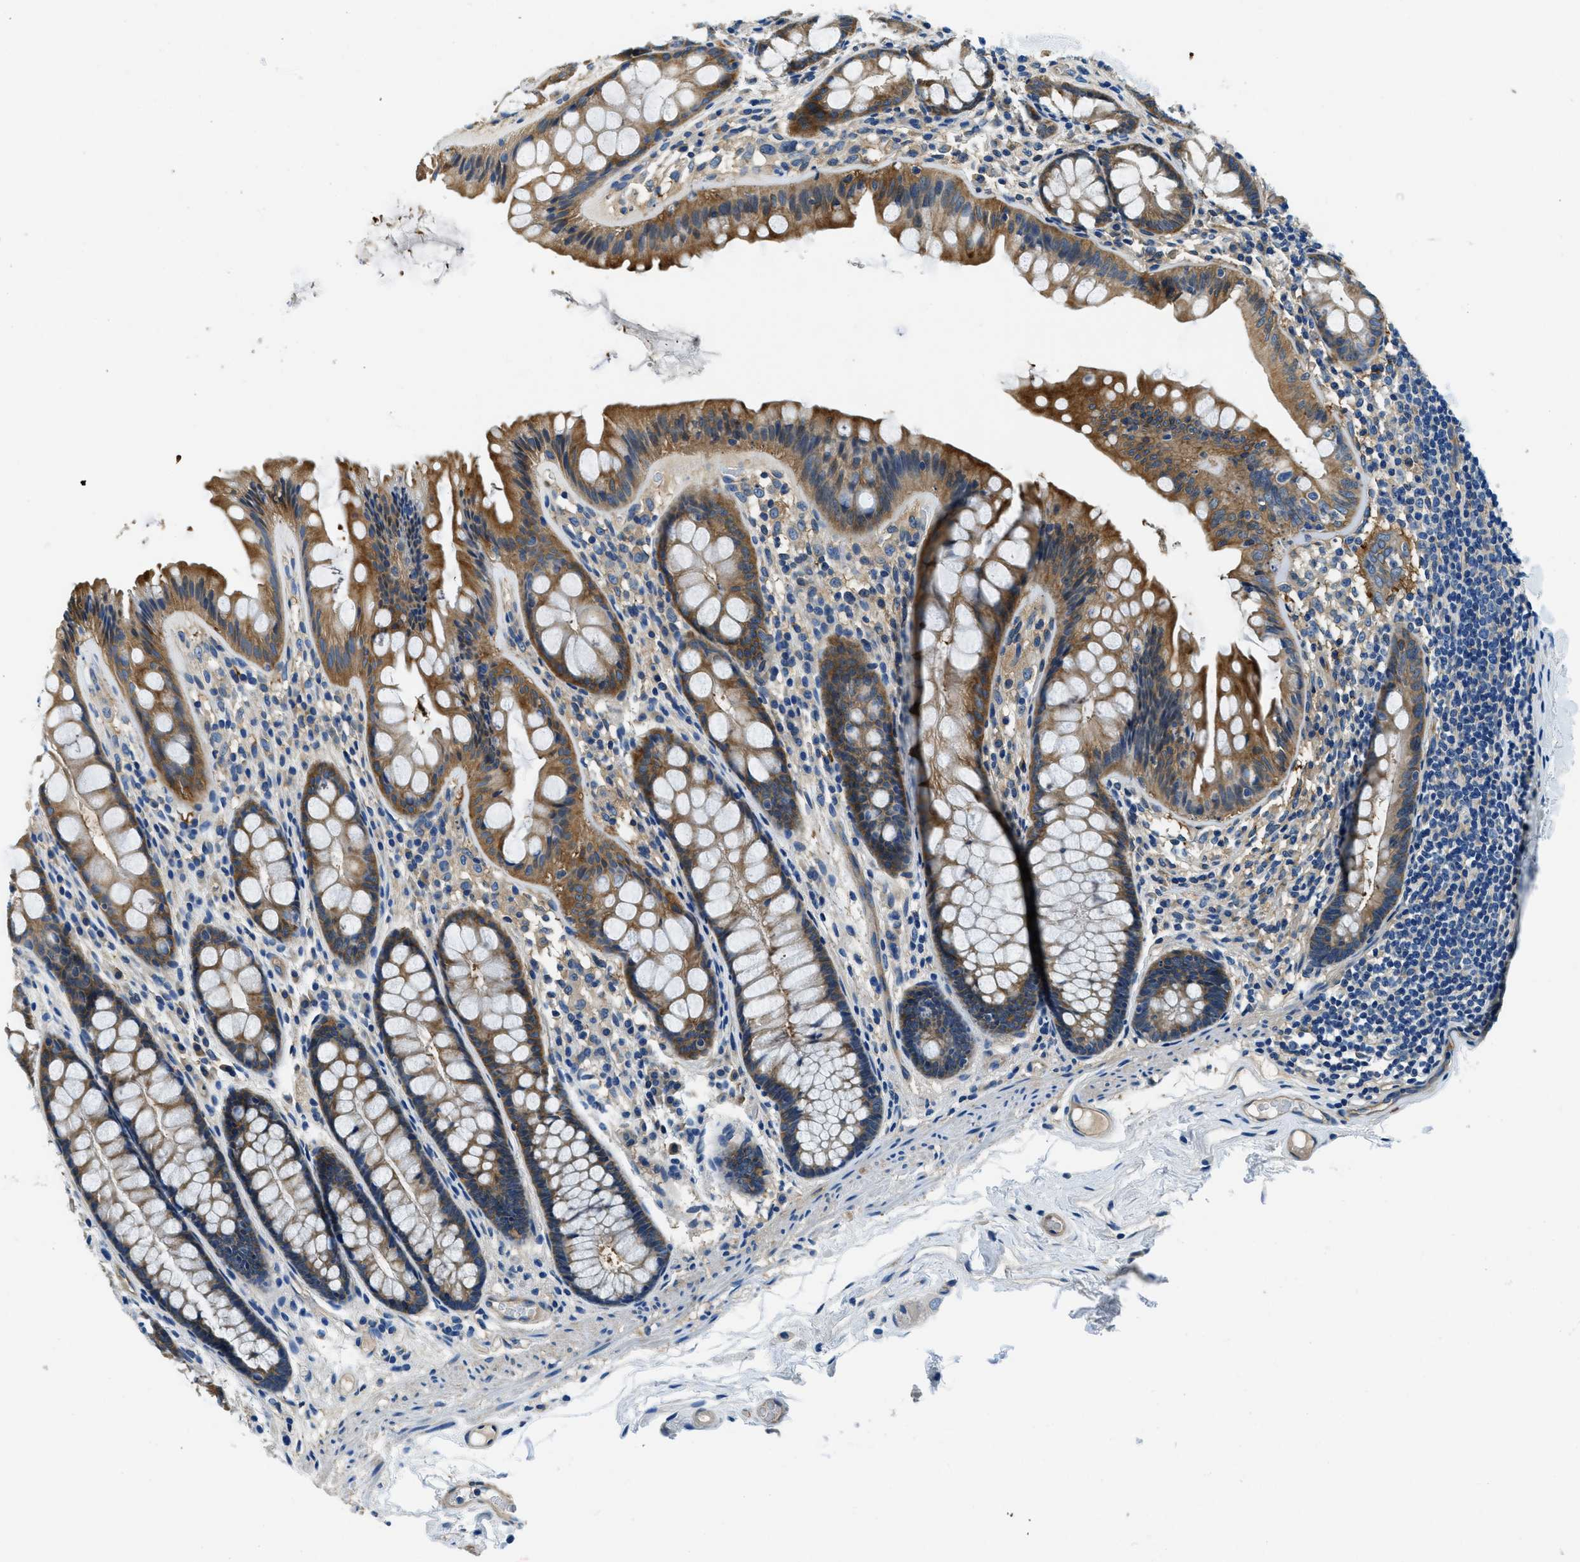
{"staining": {"intensity": "weak", "quantity": ">75%", "location": "cytoplasmic/membranous"}, "tissue": "colon", "cell_type": "Endothelial cells", "image_type": "normal", "snomed": [{"axis": "morphology", "description": "Normal tissue, NOS"}, {"axis": "topography", "description": "Colon"}], "caption": "An immunohistochemistry (IHC) image of benign tissue is shown. Protein staining in brown shows weak cytoplasmic/membranous positivity in colon within endothelial cells.", "gene": "TWF1", "patient": {"sex": "female", "age": 56}}